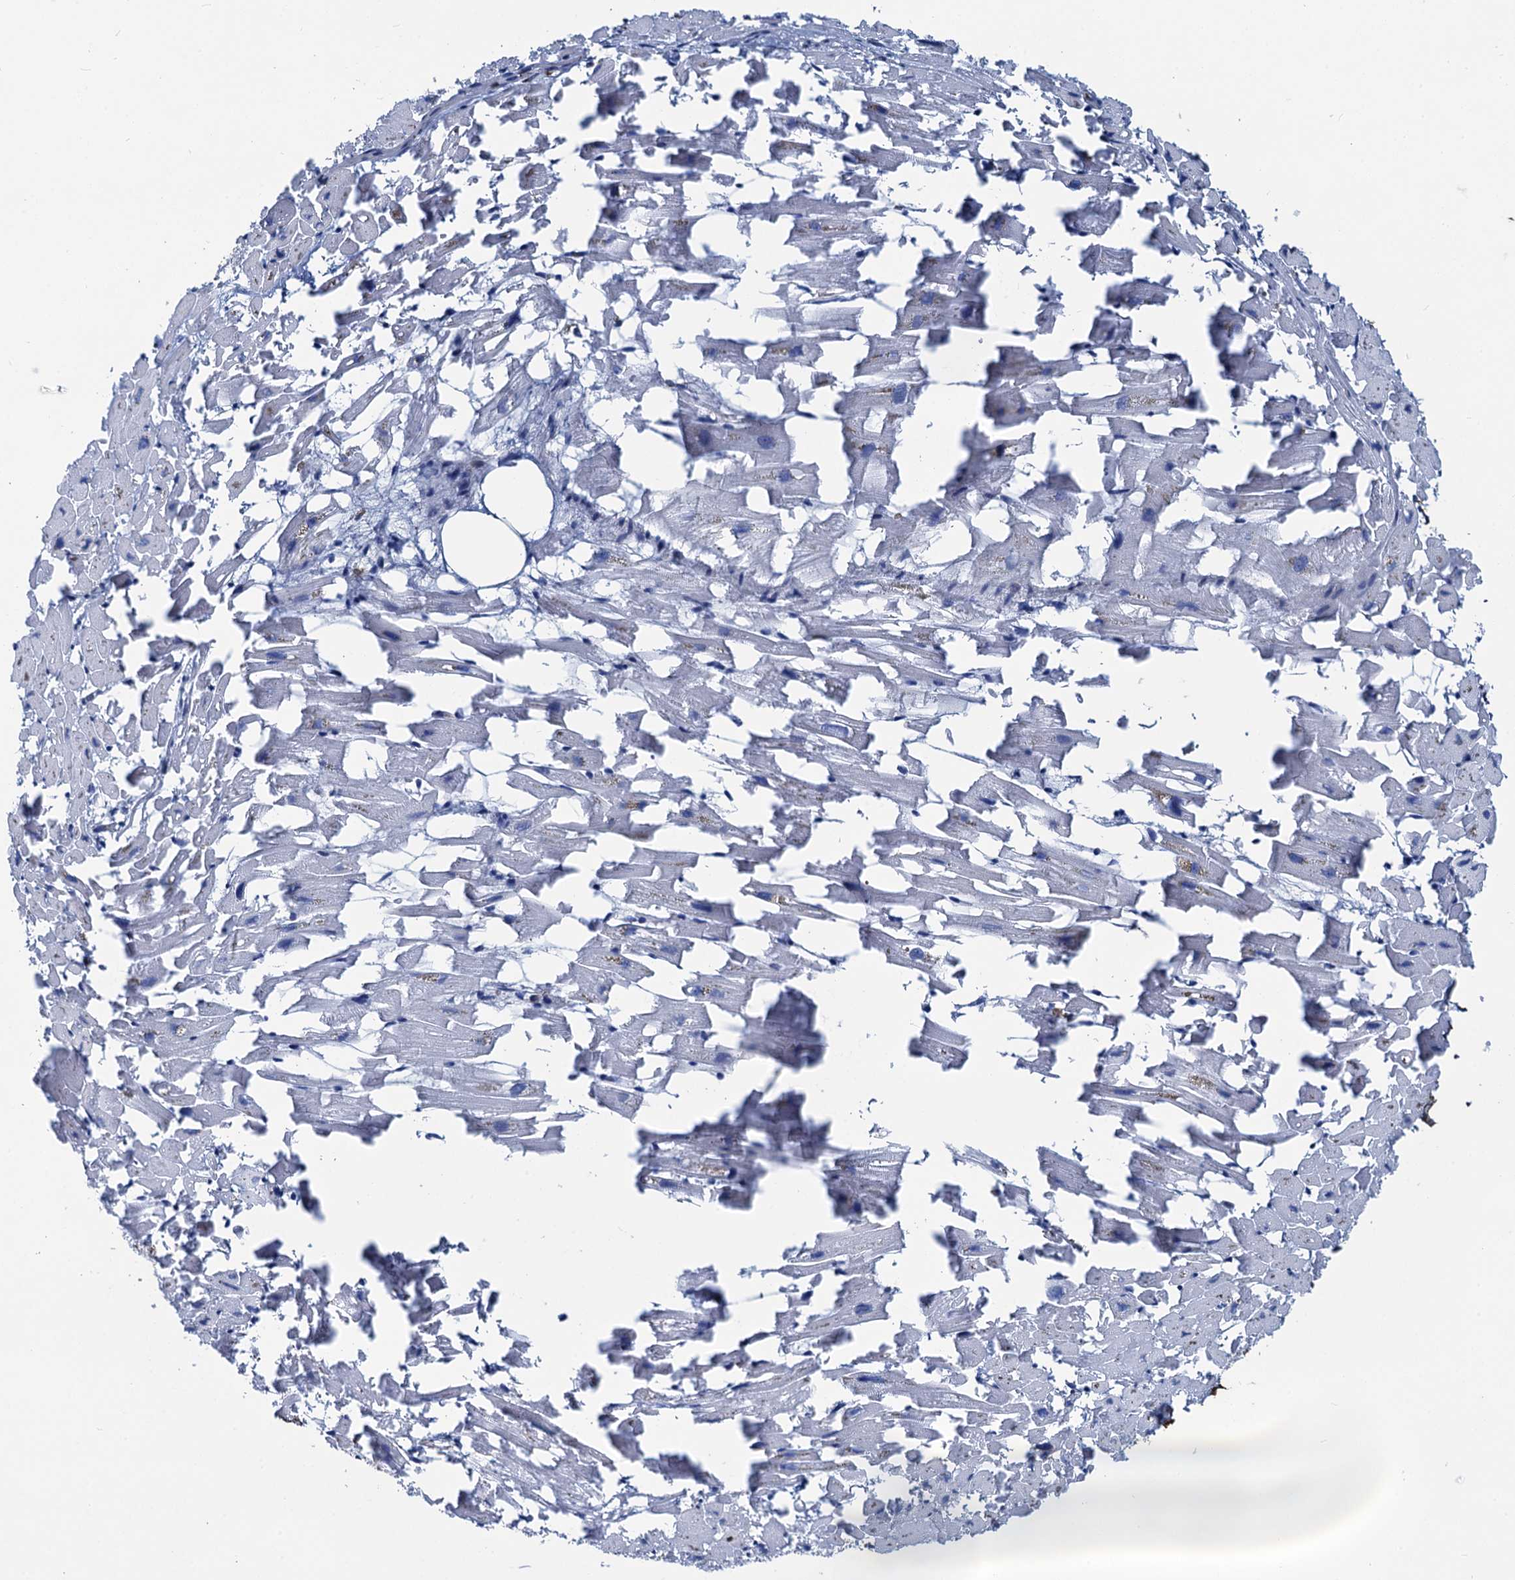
{"staining": {"intensity": "negative", "quantity": "none", "location": "none"}, "tissue": "heart muscle", "cell_type": "Cardiomyocytes", "image_type": "normal", "snomed": [{"axis": "morphology", "description": "Normal tissue, NOS"}, {"axis": "topography", "description": "Heart"}], "caption": "Cardiomyocytes show no significant positivity in unremarkable heart muscle. The staining is performed using DAB brown chromogen with nuclei counter-stained in using hematoxylin.", "gene": "PGM2", "patient": {"sex": "female", "age": 64}}